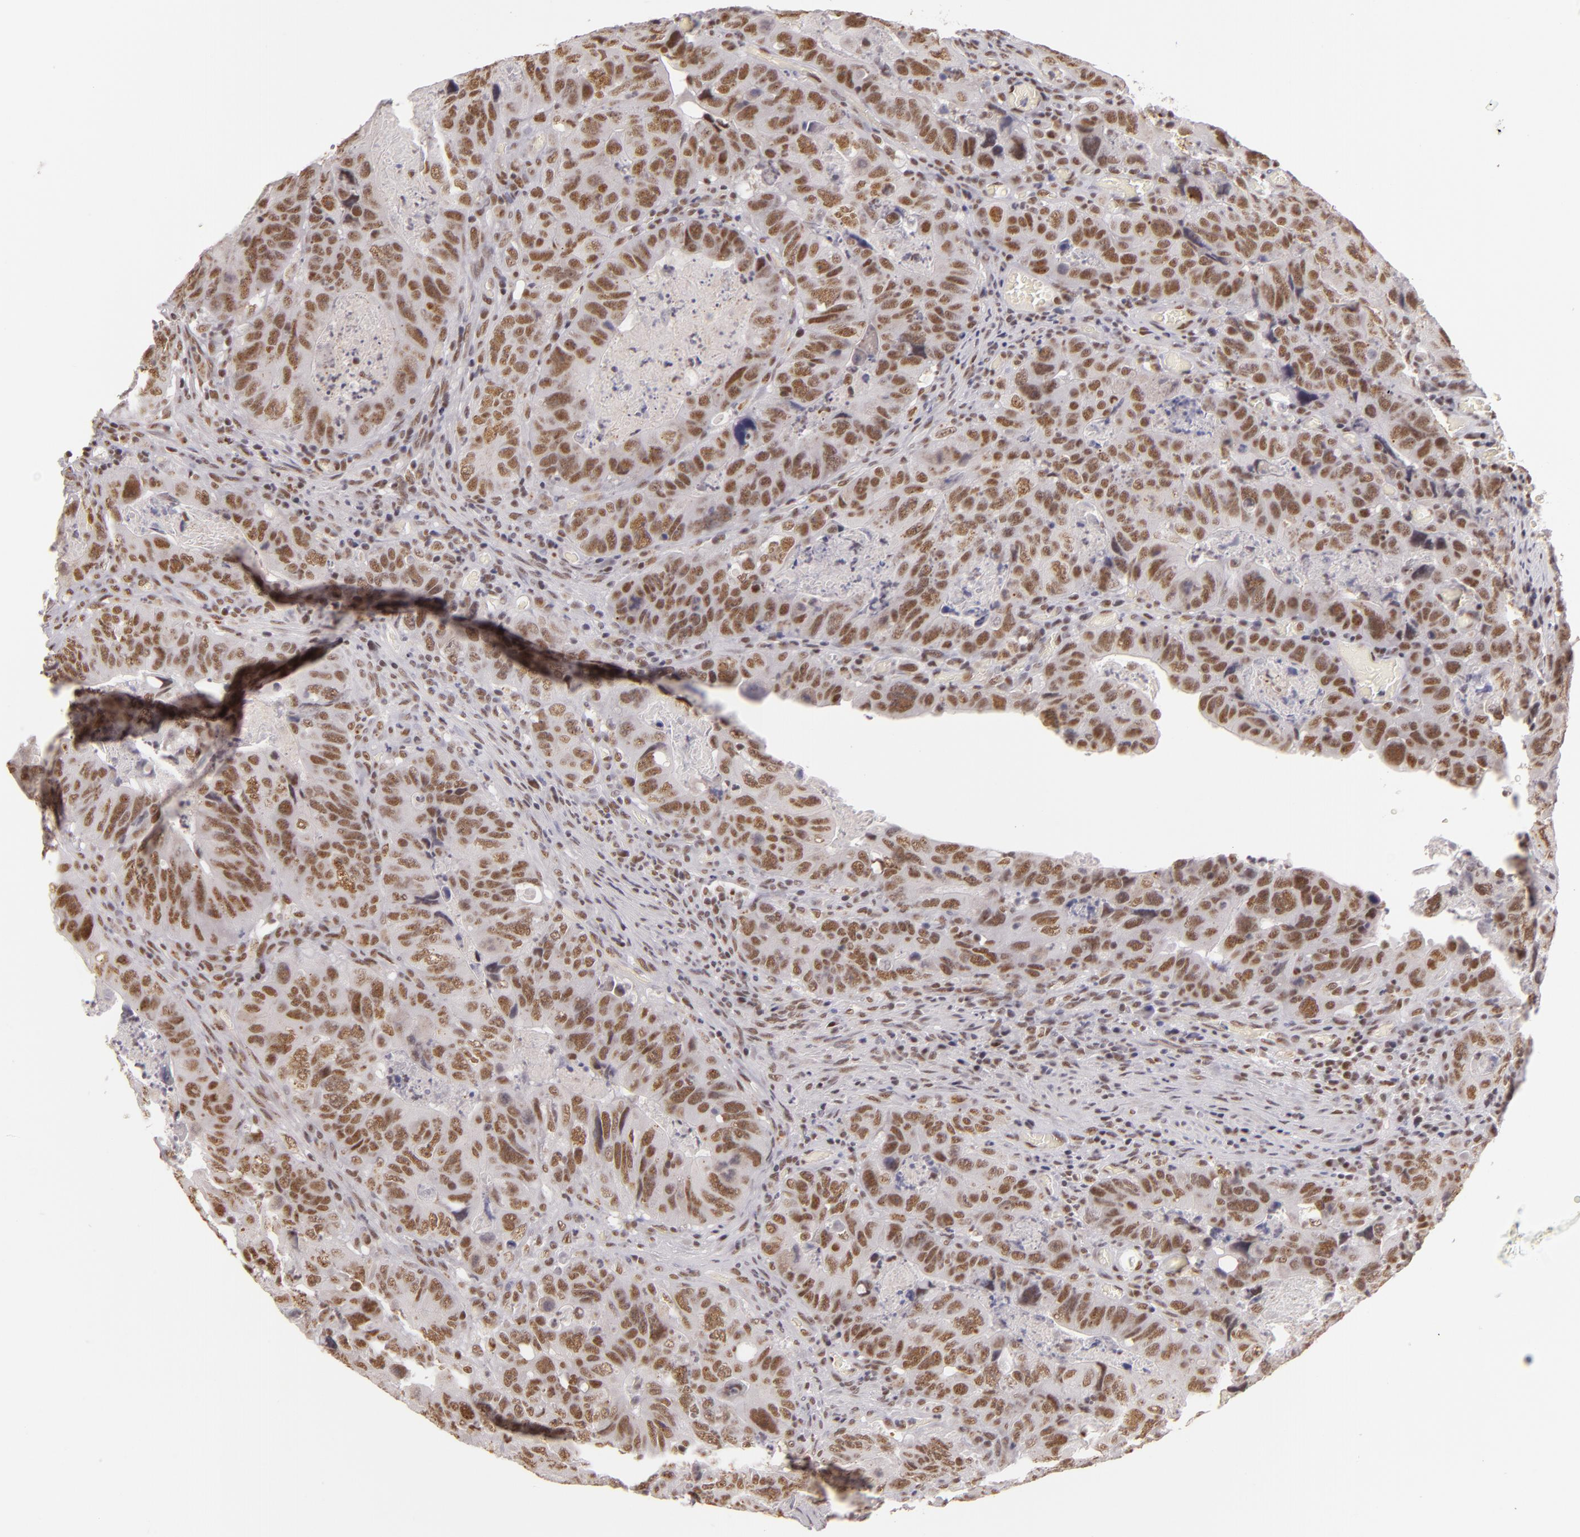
{"staining": {"intensity": "moderate", "quantity": ">75%", "location": "nuclear"}, "tissue": "colorectal cancer", "cell_type": "Tumor cells", "image_type": "cancer", "snomed": [{"axis": "morphology", "description": "Adenocarcinoma, NOS"}, {"axis": "topography", "description": "Rectum"}], "caption": "Immunohistochemical staining of human adenocarcinoma (colorectal) reveals moderate nuclear protein staining in about >75% of tumor cells.", "gene": "INTS6", "patient": {"sex": "female", "age": 82}}